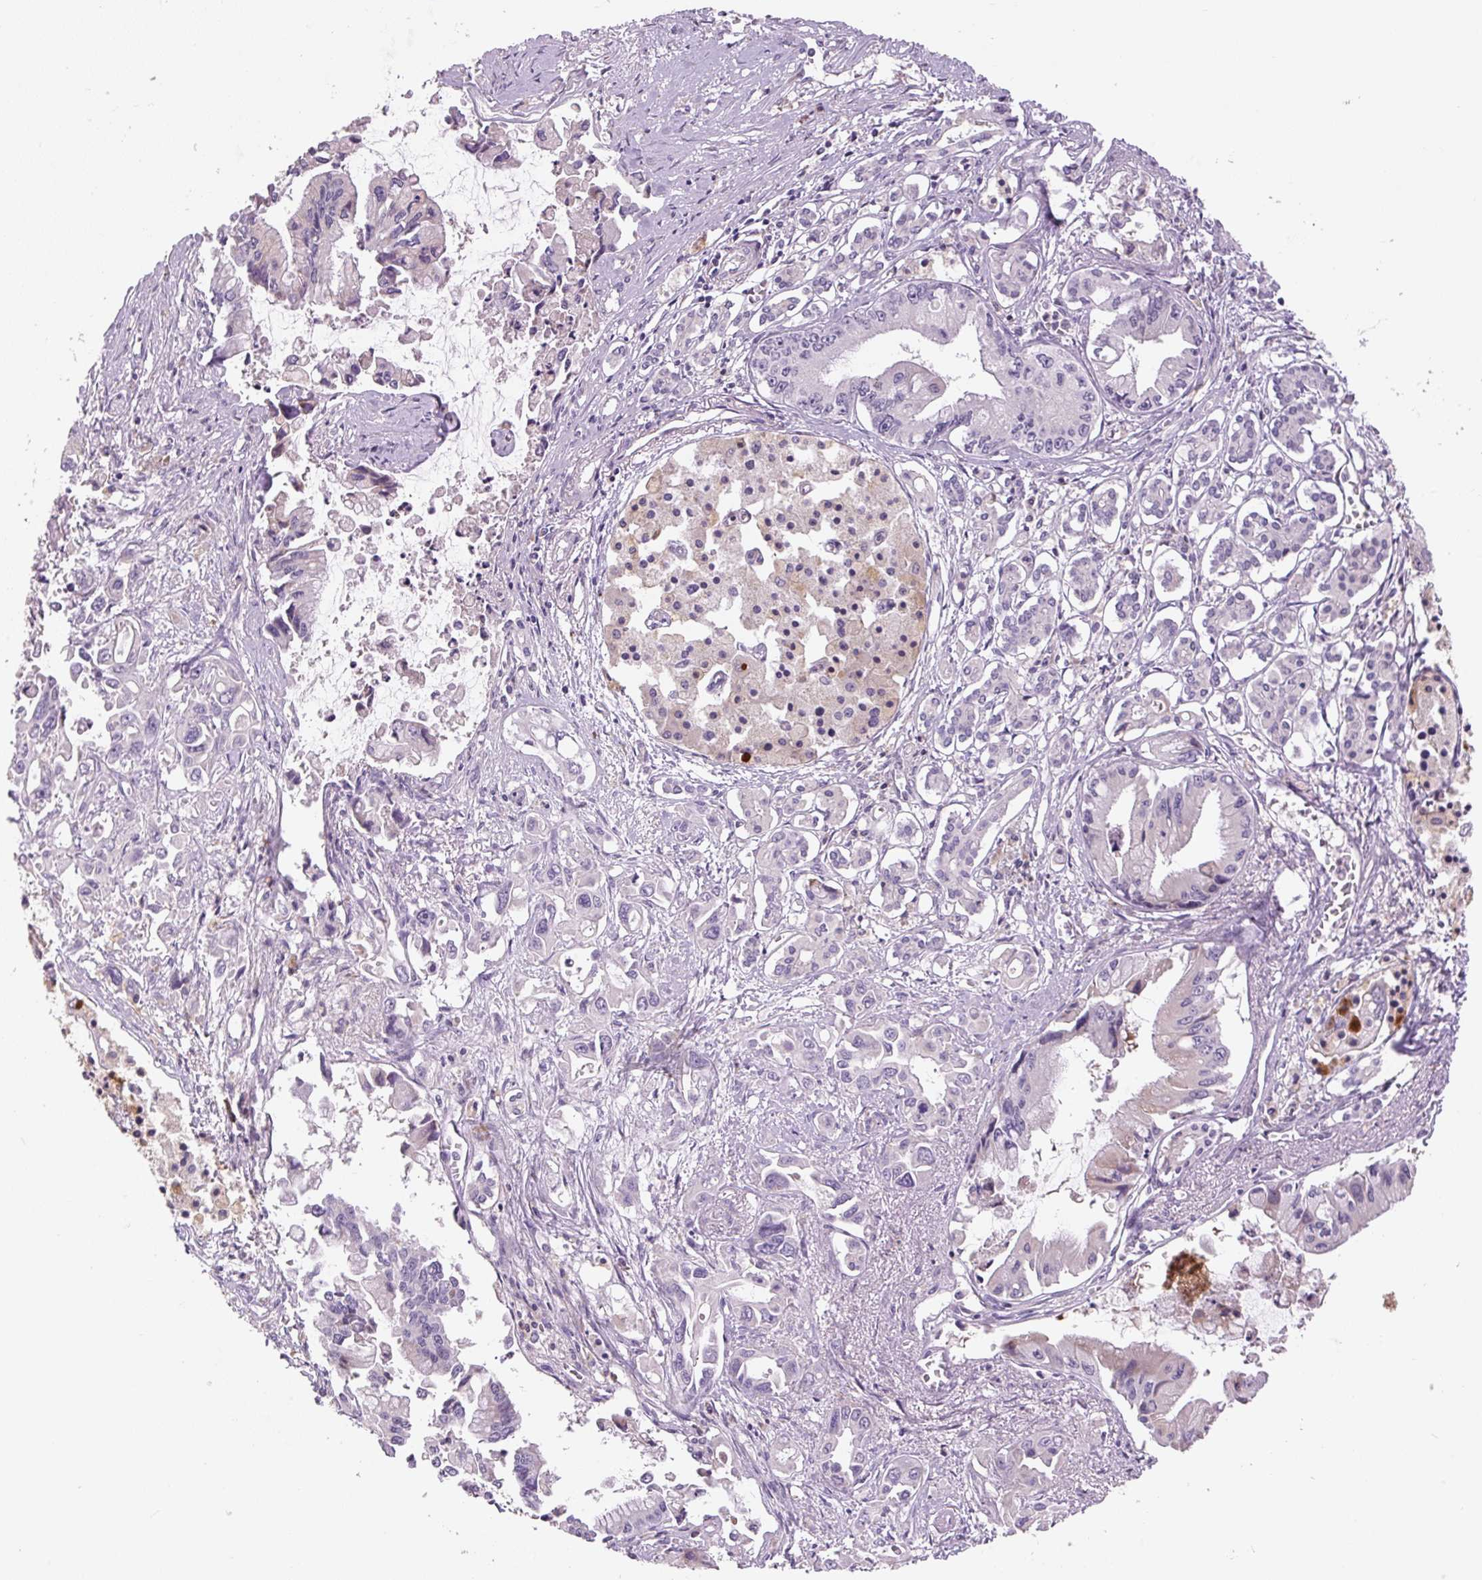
{"staining": {"intensity": "negative", "quantity": "none", "location": "none"}, "tissue": "pancreatic cancer", "cell_type": "Tumor cells", "image_type": "cancer", "snomed": [{"axis": "morphology", "description": "Adenocarcinoma, NOS"}, {"axis": "topography", "description": "Pancreas"}], "caption": "Tumor cells show no significant protein staining in pancreatic adenocarcinoma.", "gene": "TMEM100", "patient": {"sex": "male", "age": 84}}